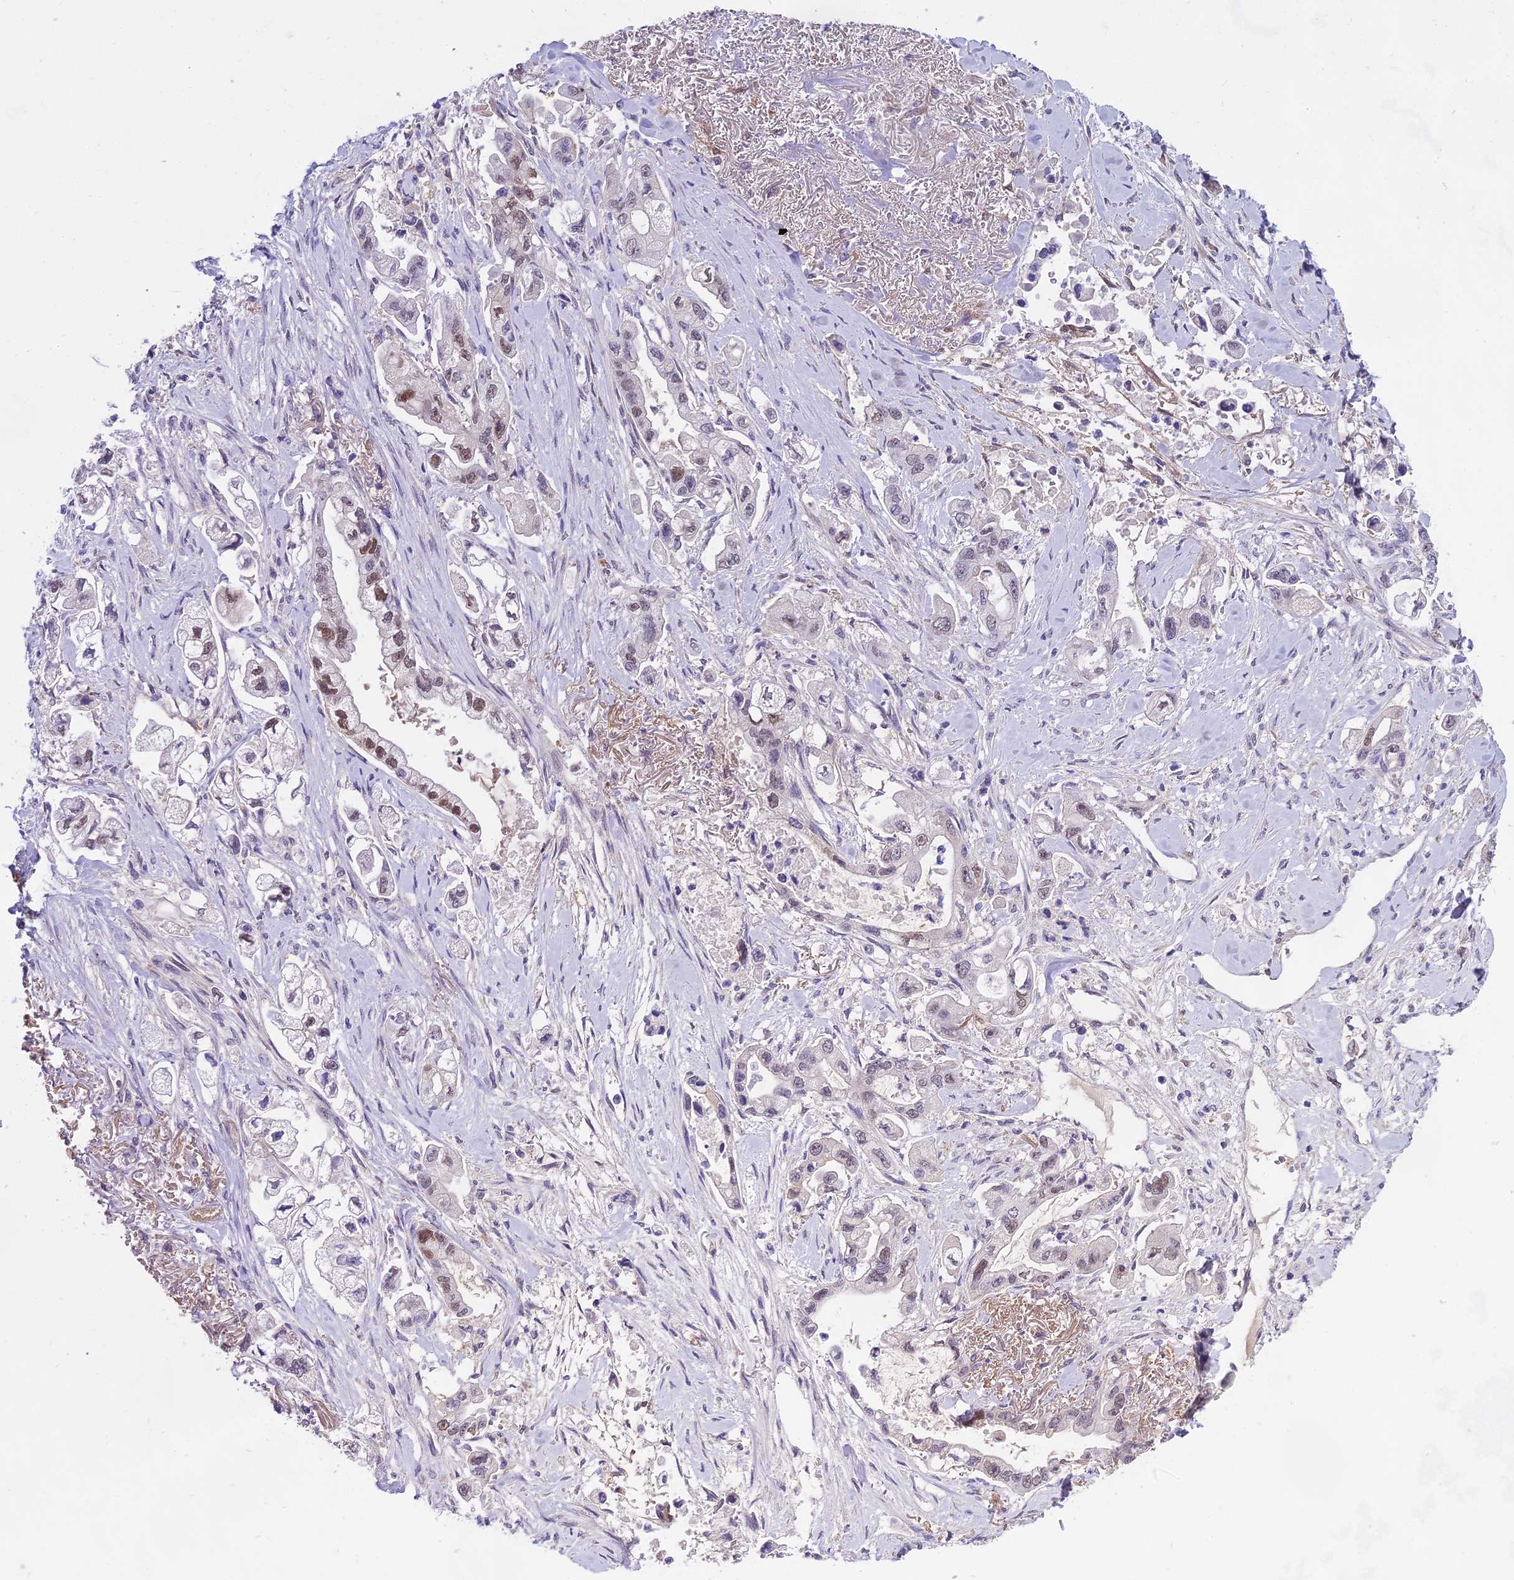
{"staining": {"intensity": "moderate", "quantity": "25%-75%", "location": "nuclear"}, "tissue": "stomach cancer", "cell_type": "Tumor cells", "image_type": "cancer", "snomed": [{"axis": "morphology", "description": "Adenocarcinoma, NOS"}, {"axis": "topography", "description": "Stomach"}], "caption": "IHC image of neoplastic tissue: stomach adenocarcinoma stained using immunohistochemistry displays medium levels of moderate protein expression localized specifically in the nuclear of tumor cells, appearing as a nuclear brown color.", "gene": "MAT2A", "patient": {"sex": "male", "age": 62}}